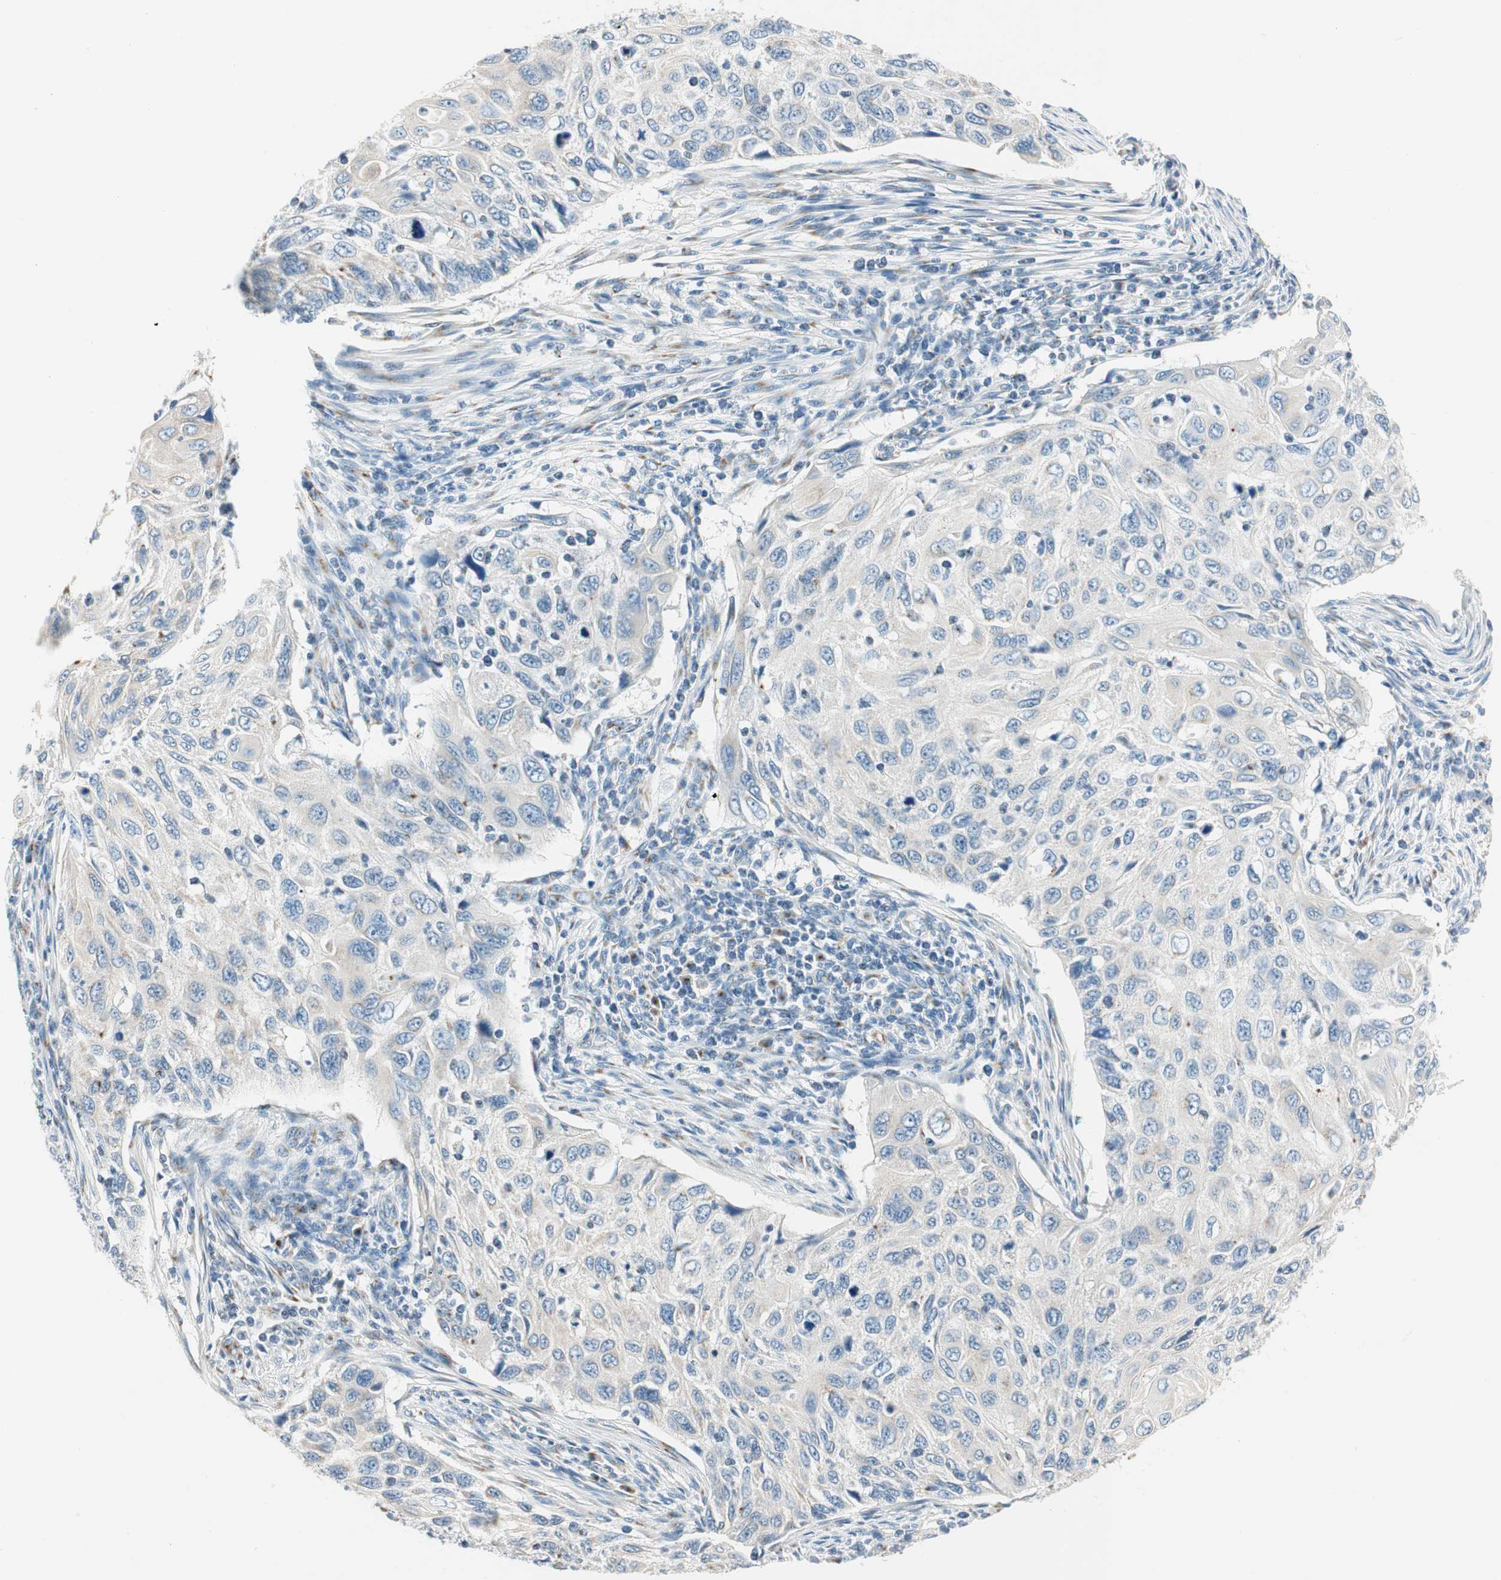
{"staining": {"intensity": "negative", "quantity": "none", "location": "none"}, "tissue": "cervical cancer", "cell_type": "Tumor cells", "image_type": "cancer", "snomed": [{"axis": "morphology", "description": "Squamous cell carcinoma, NOS"}, {"axis": "topography", "description": "Cervix"}], "caption": "Human cervical squamous cell carcinoma stained for a protein using immunohistochemistry (IHC) exhibits no expression in tumor cells.", "gene": "TMF1", "patient": {"sex": "female", "age": 70}}